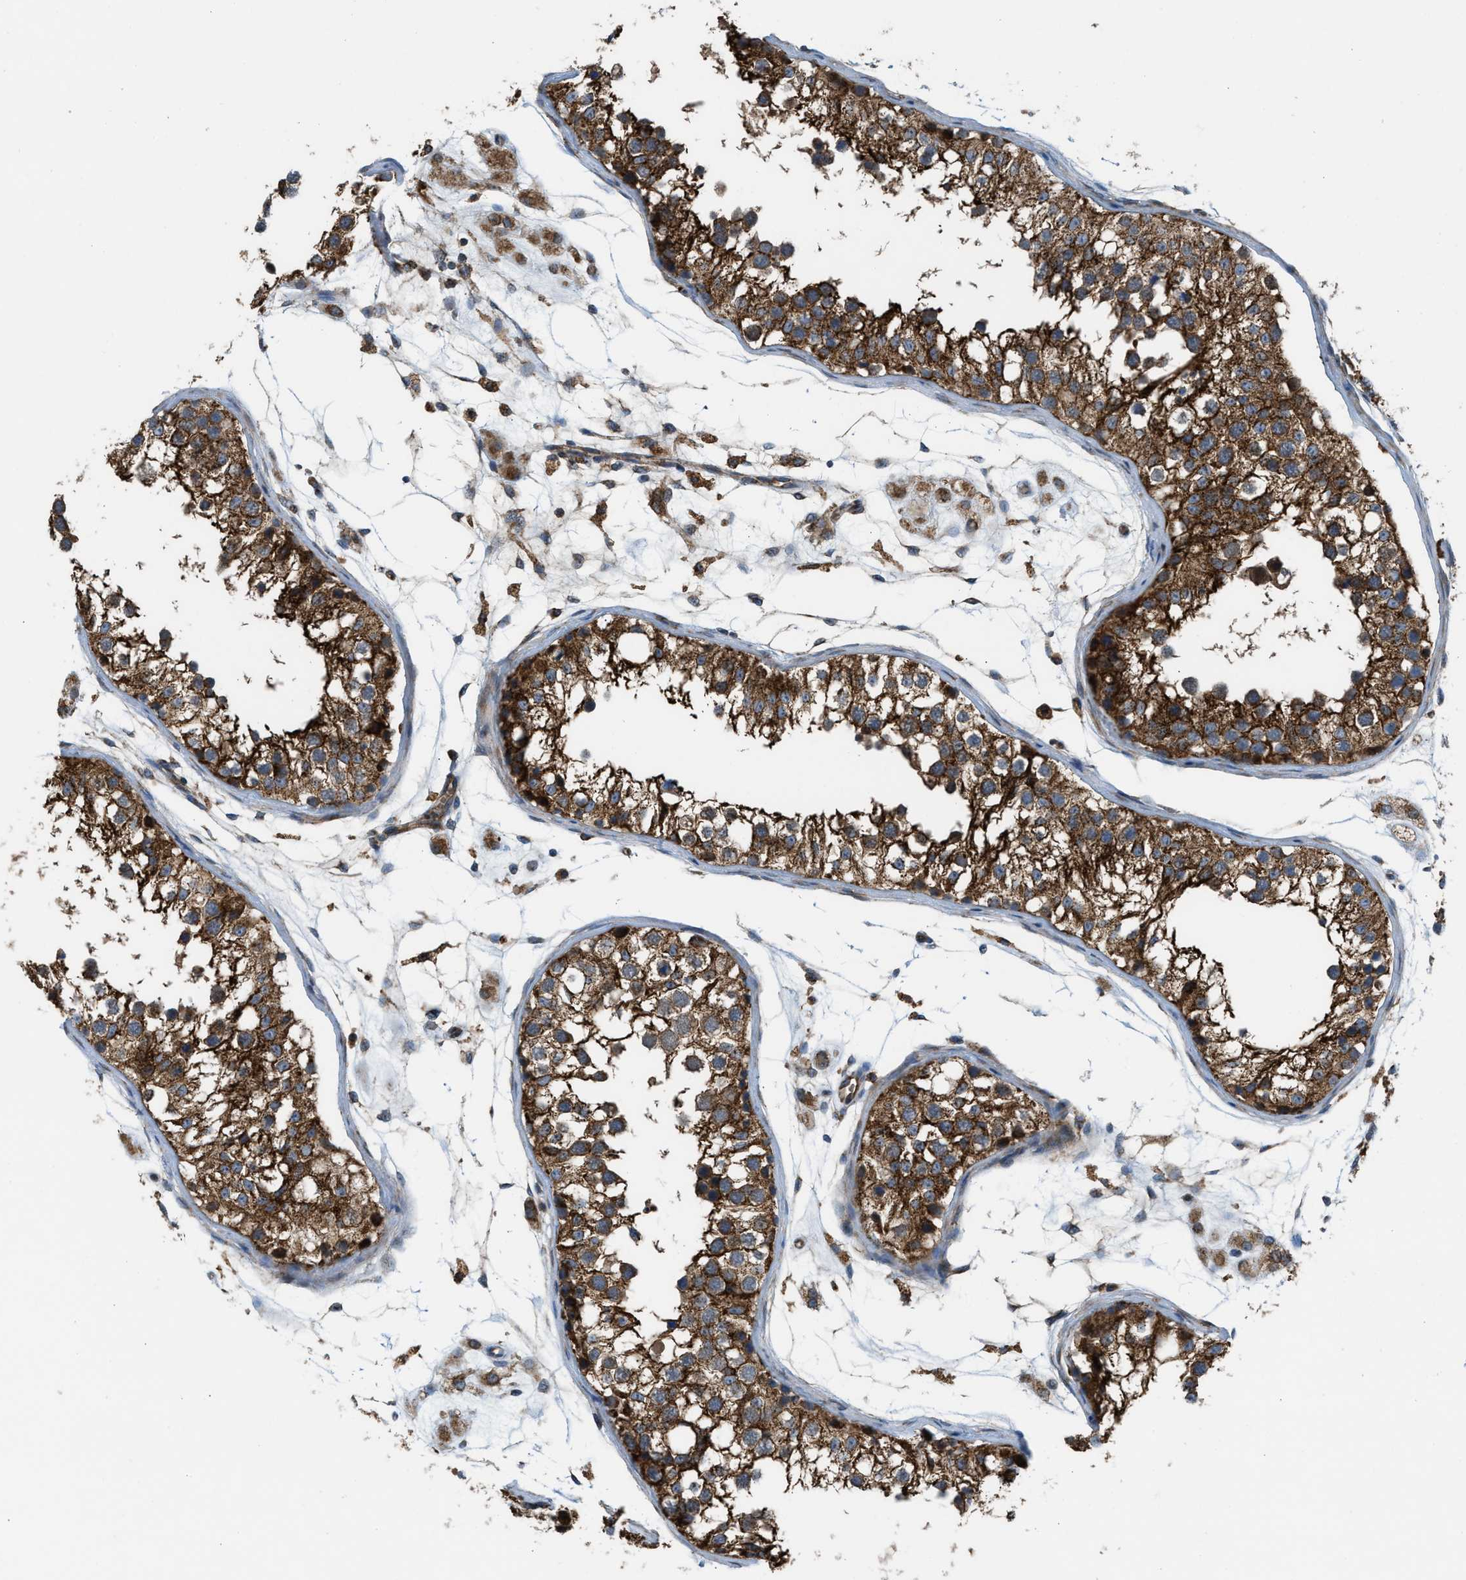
{"staining": {"intensity": "strong", "quantity": ">75%", "location": "cytoplasmic/membranous"}, "tissue": "testis", "cell_type": "Cells in seminiferous ducts", "image_type": "normal", "snomed": [{"axis": "morphology", "description": "Normal tissue, NOS"}, {"axis": "morphology", "description": "Adenocarcinoma, metastatic, NOS"}, {"axis": "topography", "description": "Testis"}], "caption": "Immunohistochemical staining of unremarkable human testis reveals strong cytoplasmic/membranous protein staining in approximately >75% of cells in seminiferous ducts. The protein is shown in brown color, while the nuclei are stained blue.", "gene": "SLC10A3", "patient": {"sex": "male", "age": 26}}